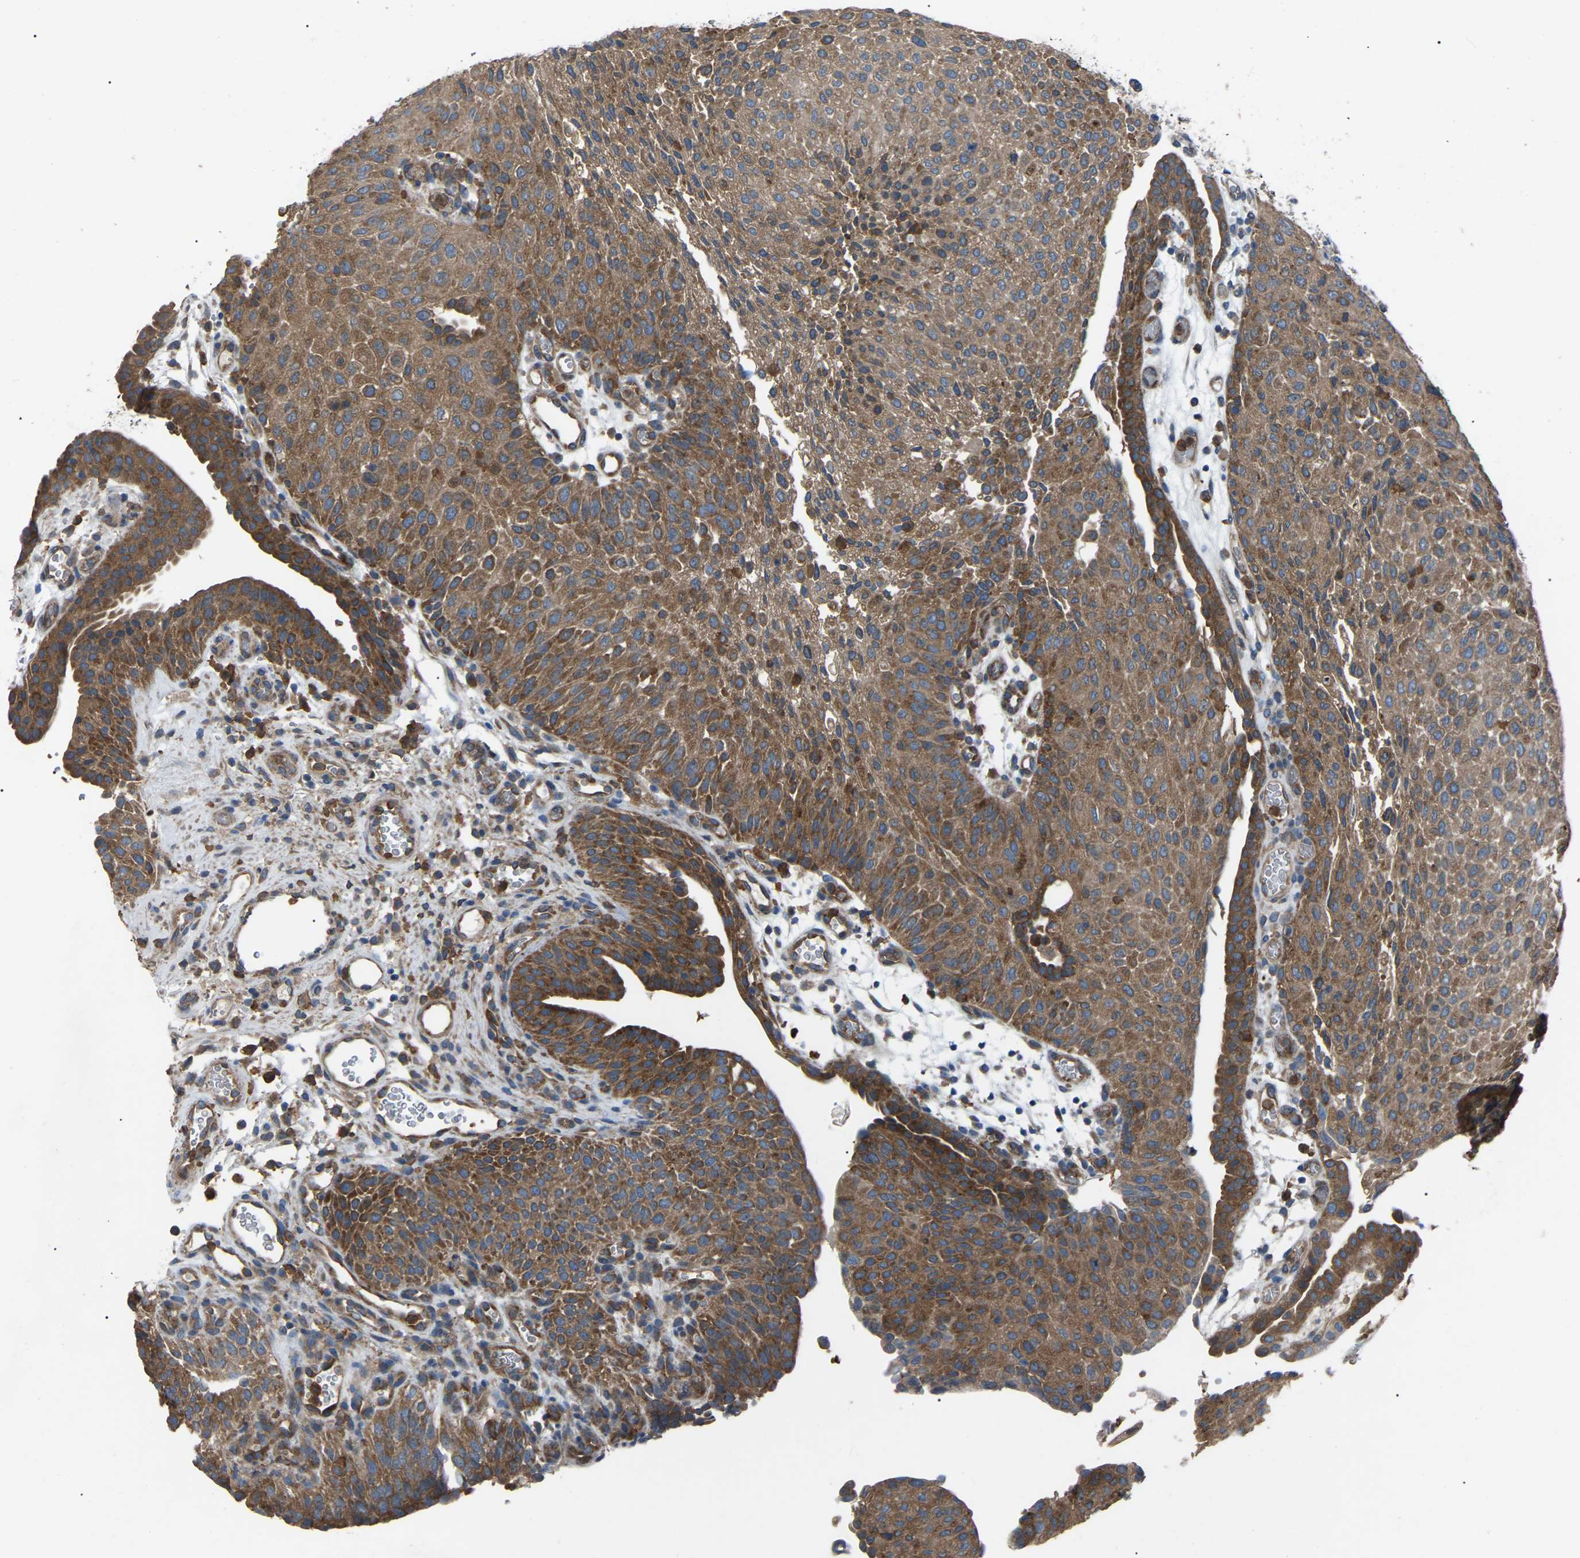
{"staining": {"intensity": "moderate", "quantity": ">75%", "location": "cytoplasmic/membranous"}, "tissue": "urothelial cancer", "cell_type": "Tumor cells", "image_type": "cancer", "snomed": [{"axis": "morphology", "description": "Urothelial carcinoma, Low grade"}, {"axis": "morphology", "description": "Urothelial carcinoma, High grade"}, {"axis": "topography", "description": "Urinary bladder"}], "caption": "Immunohistochemistry histopathology image of neoplastic tissue: urothelial cancer stained using IHC exhibits medium levels of moderate protein expression localized specifically in the cytoplasmic/membranous of tumor cells, appearing as a cytoplasmic/membranous brown color.", "gene": "AIMP1", "patient": {"sex": "male", "age": 35}}